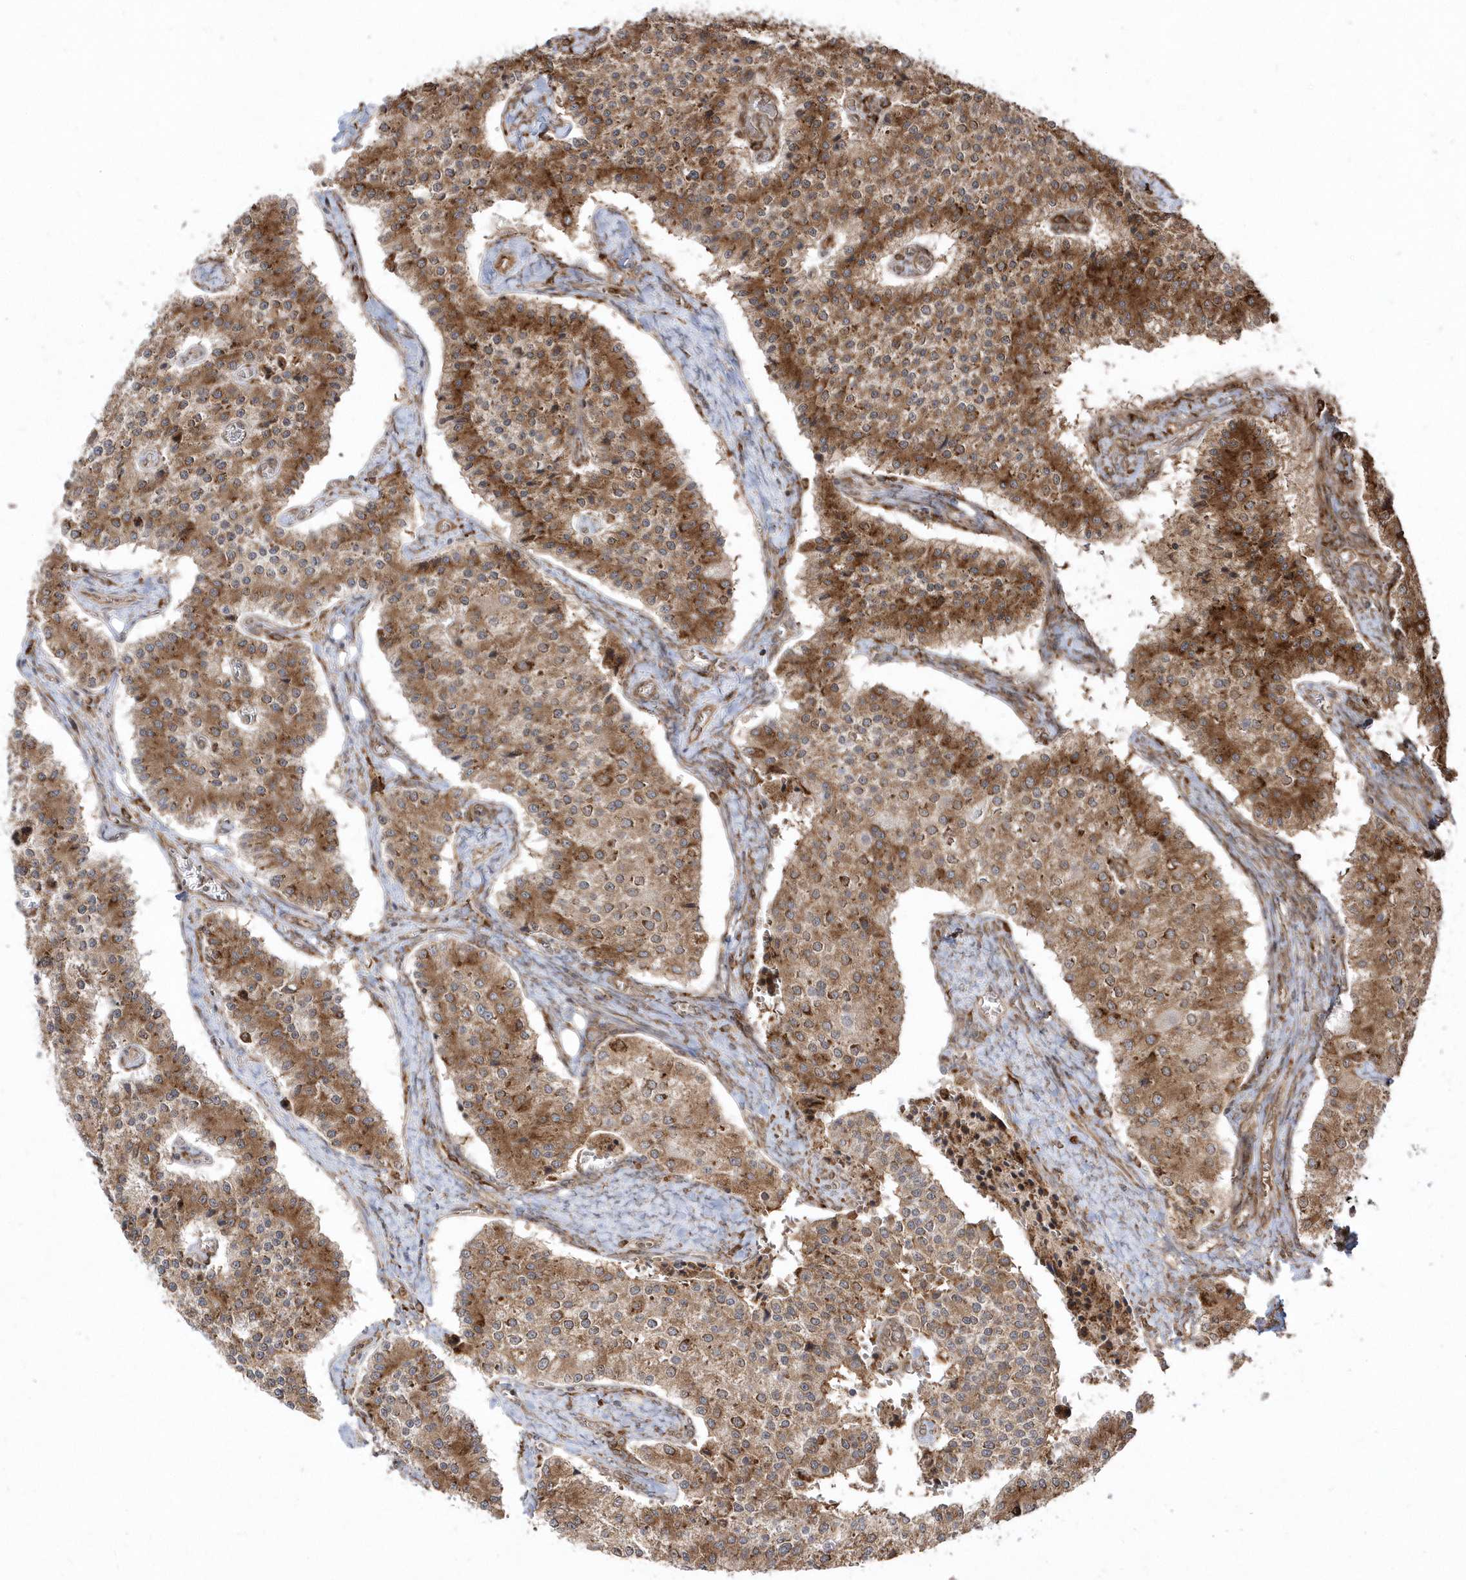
{"staining": {"intensity": "moderate", "quantity": ">75%", "location": "cytoplasmic/membranous"}, "tissue": "carcinoid", "cell_type": "Tumor cells", "image_type": "cancer", "snomed": [{"axis": "morphology", "description": "Carcinoid, malignant, NOS"}, {"axis": "topography", "description": "Colon"}], "caption": "Immunohistochemistry (IHC) (DAB) staining of human carcinoid shows moderate cytoplasmic/membranous protein expression in approximately >75% of tumor cells.", "gene": "EPC2", "patient": {"sex": "female", "age": 52}}